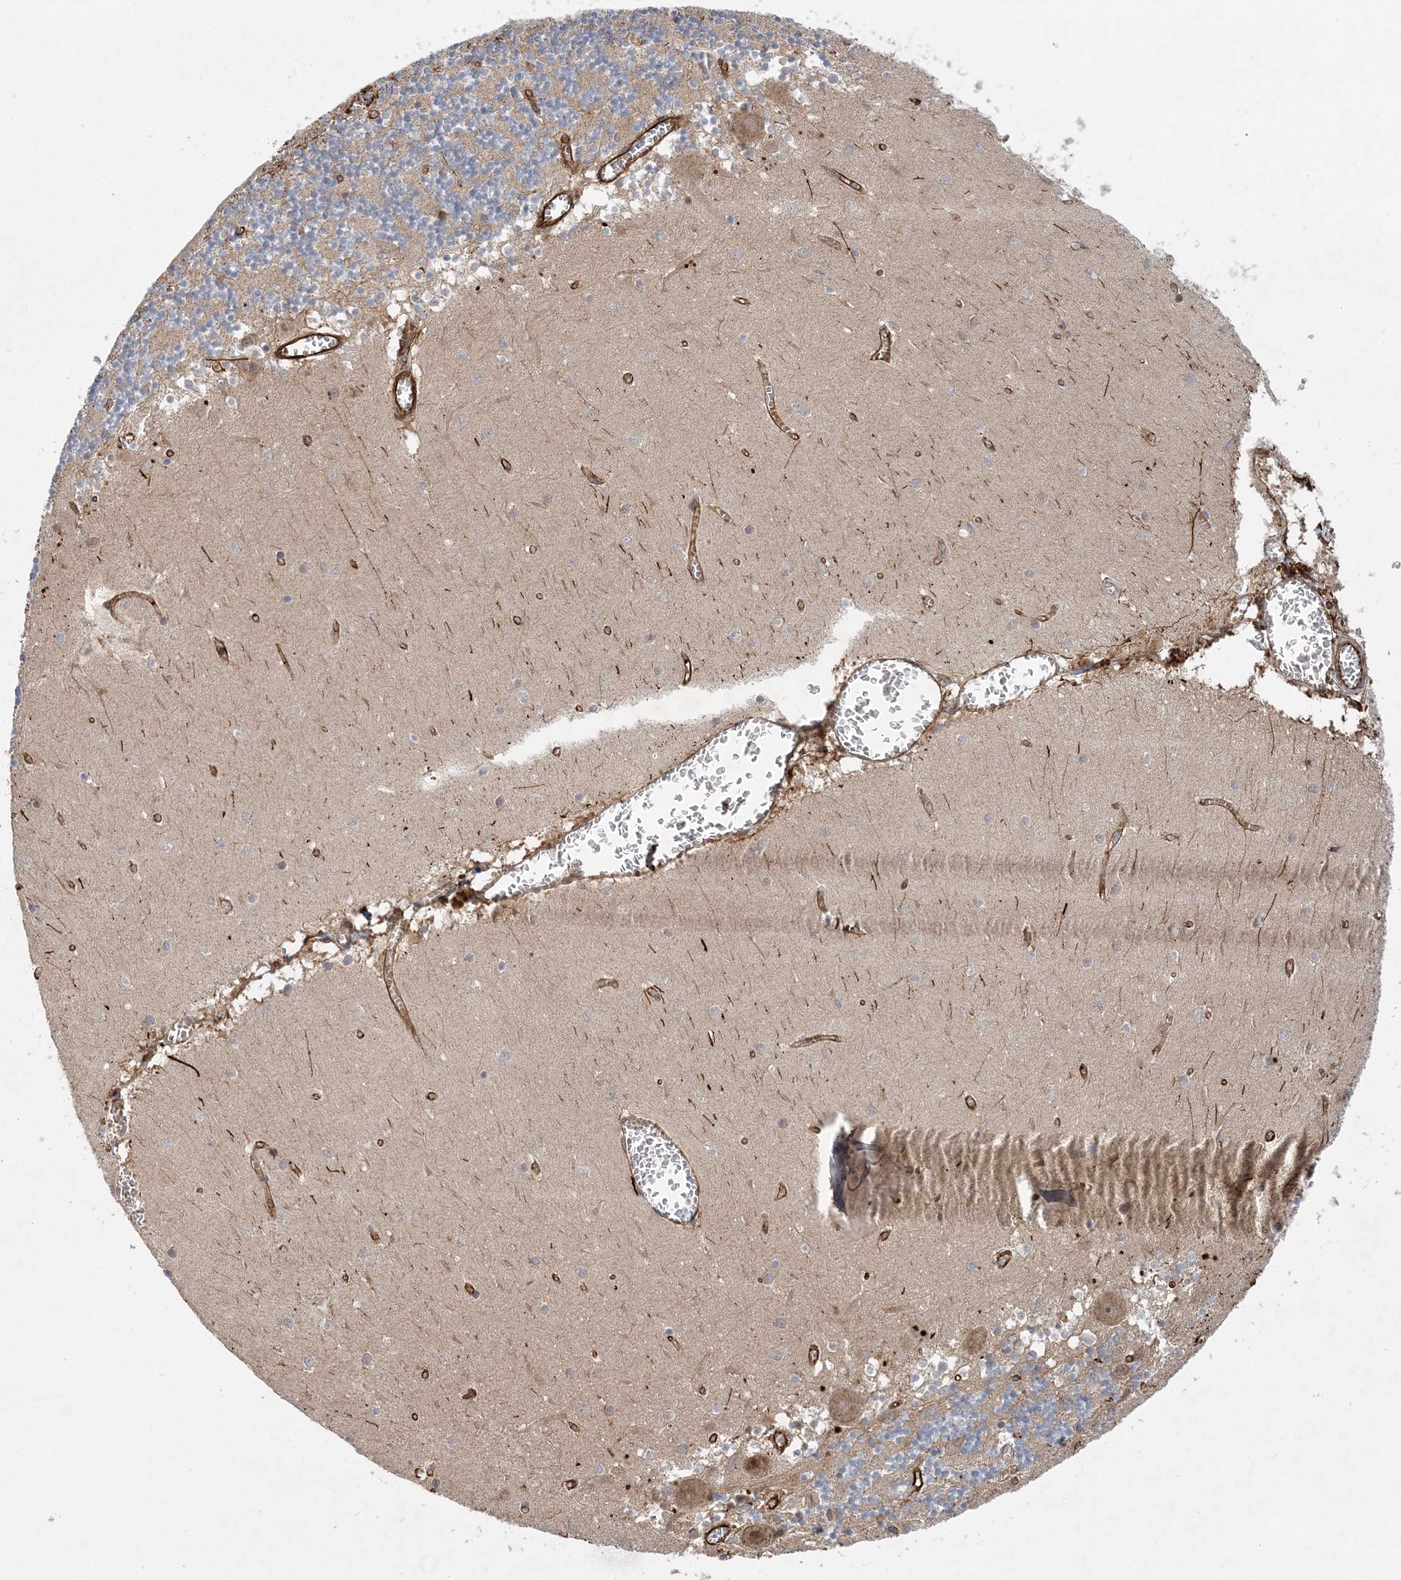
{"staining": {"intensity": "moderate", "quantity": "25%-75%", "location": "cytoplasmic/membranous"}, "tissue": "cerebellum", "cell_type": "Cells in granular layer", "image_type": "normal", "snomed": [{"axis": "morphology", "description": "Normal tissue, NOS"}, {"axis": "topography", "description": "Cerebellum"}], "caption": "Protein expression analysis of unremarkable cerebellum shows moderate cytoplasmic/membranous positivity in about 25%-75% of cells in granular layer.", "gene": "FAM114A2", "patient": {"sex": "female", "age": 28}}